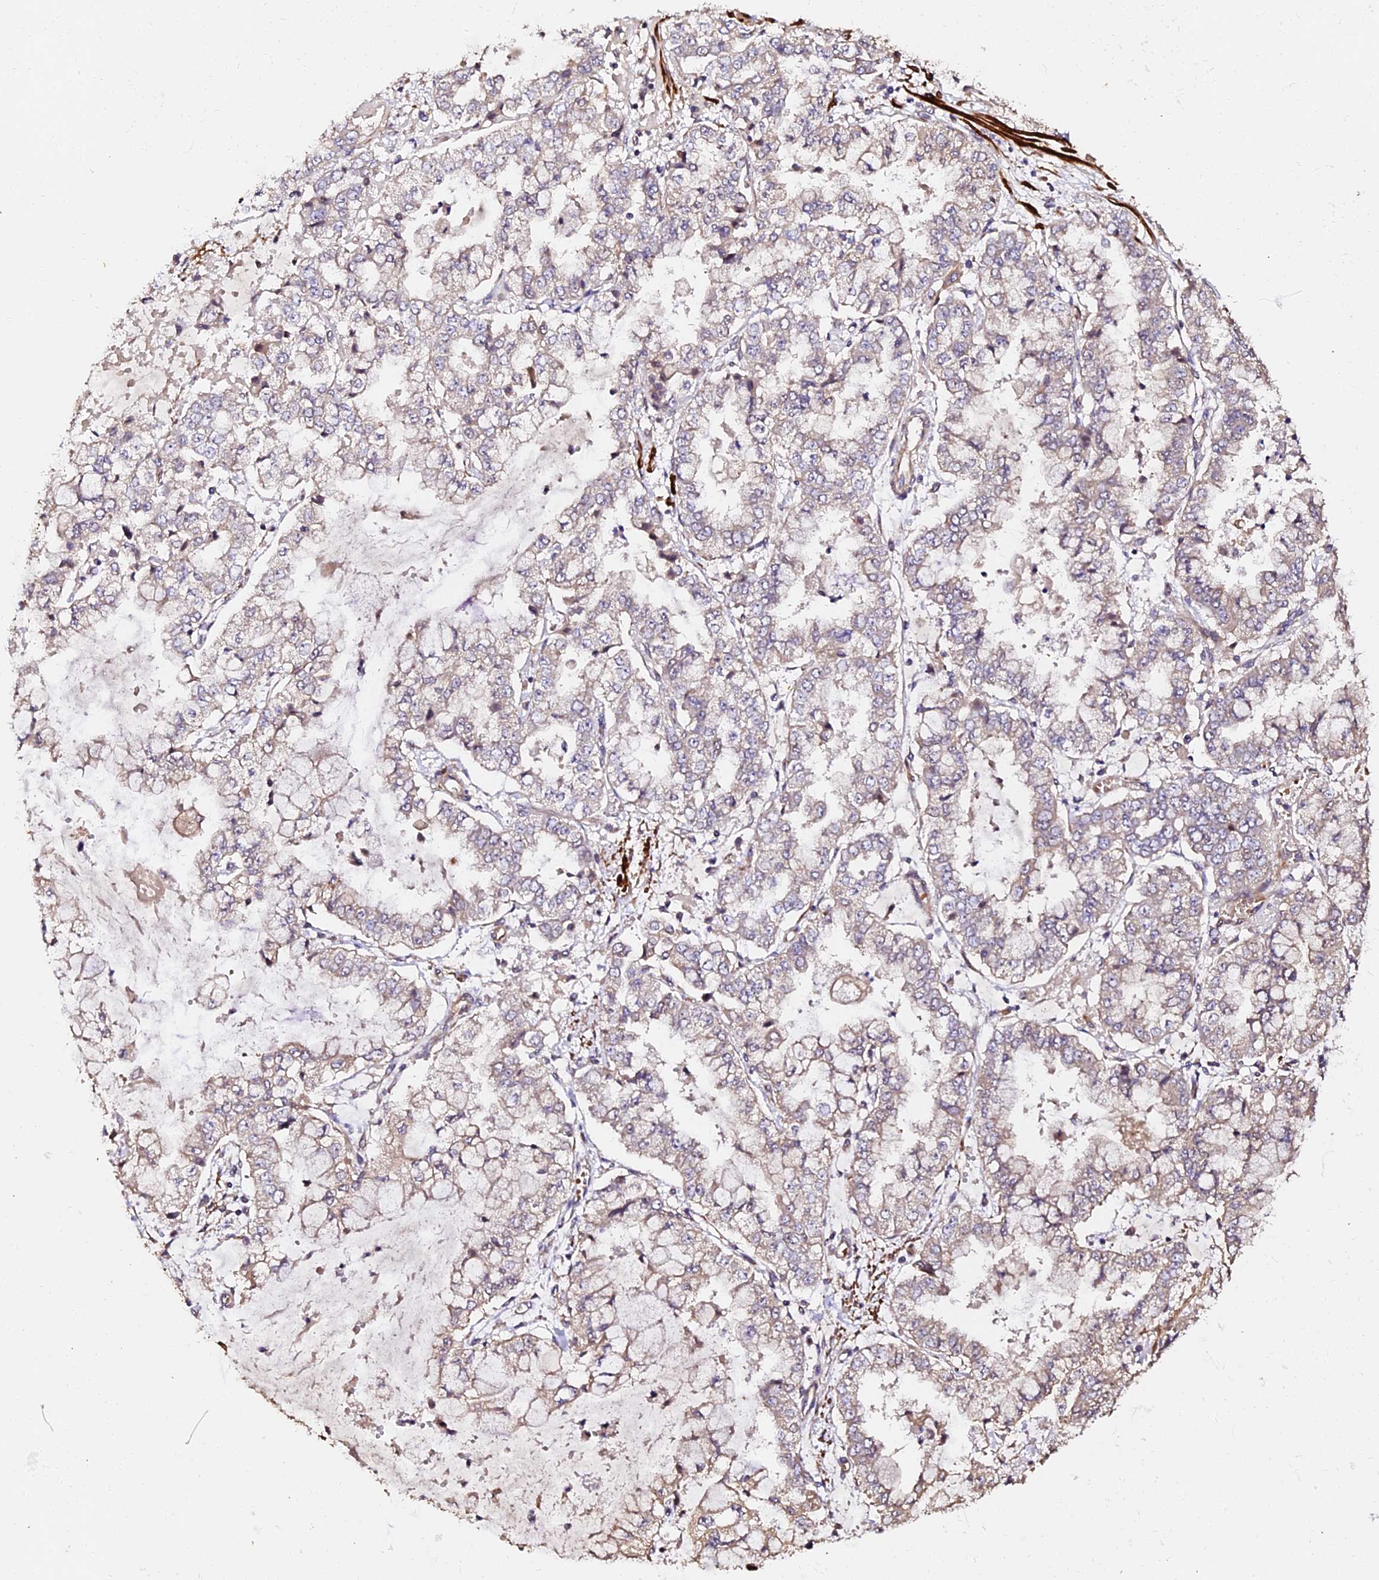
{"staining": {"intensity": "weak", "quantity": "<25%", "location": "cytoplasmic/membranous"}, "tissue": "stomach cancer", "cell_type": "Tumor cells", "image_type": "cancer", "snomed": [{"axis": "morphology", "description": "Adenocarcinoma, NOS"}, {"axis": "topography", "description": "Stomach"}], "caption": "The immunohistochemistry micrograph has no significant staining in tumor cells of adenocarcinoma (stomach) tissue.", "gene": "TDO2", "patient": {"sex": "male", "age": 76}}